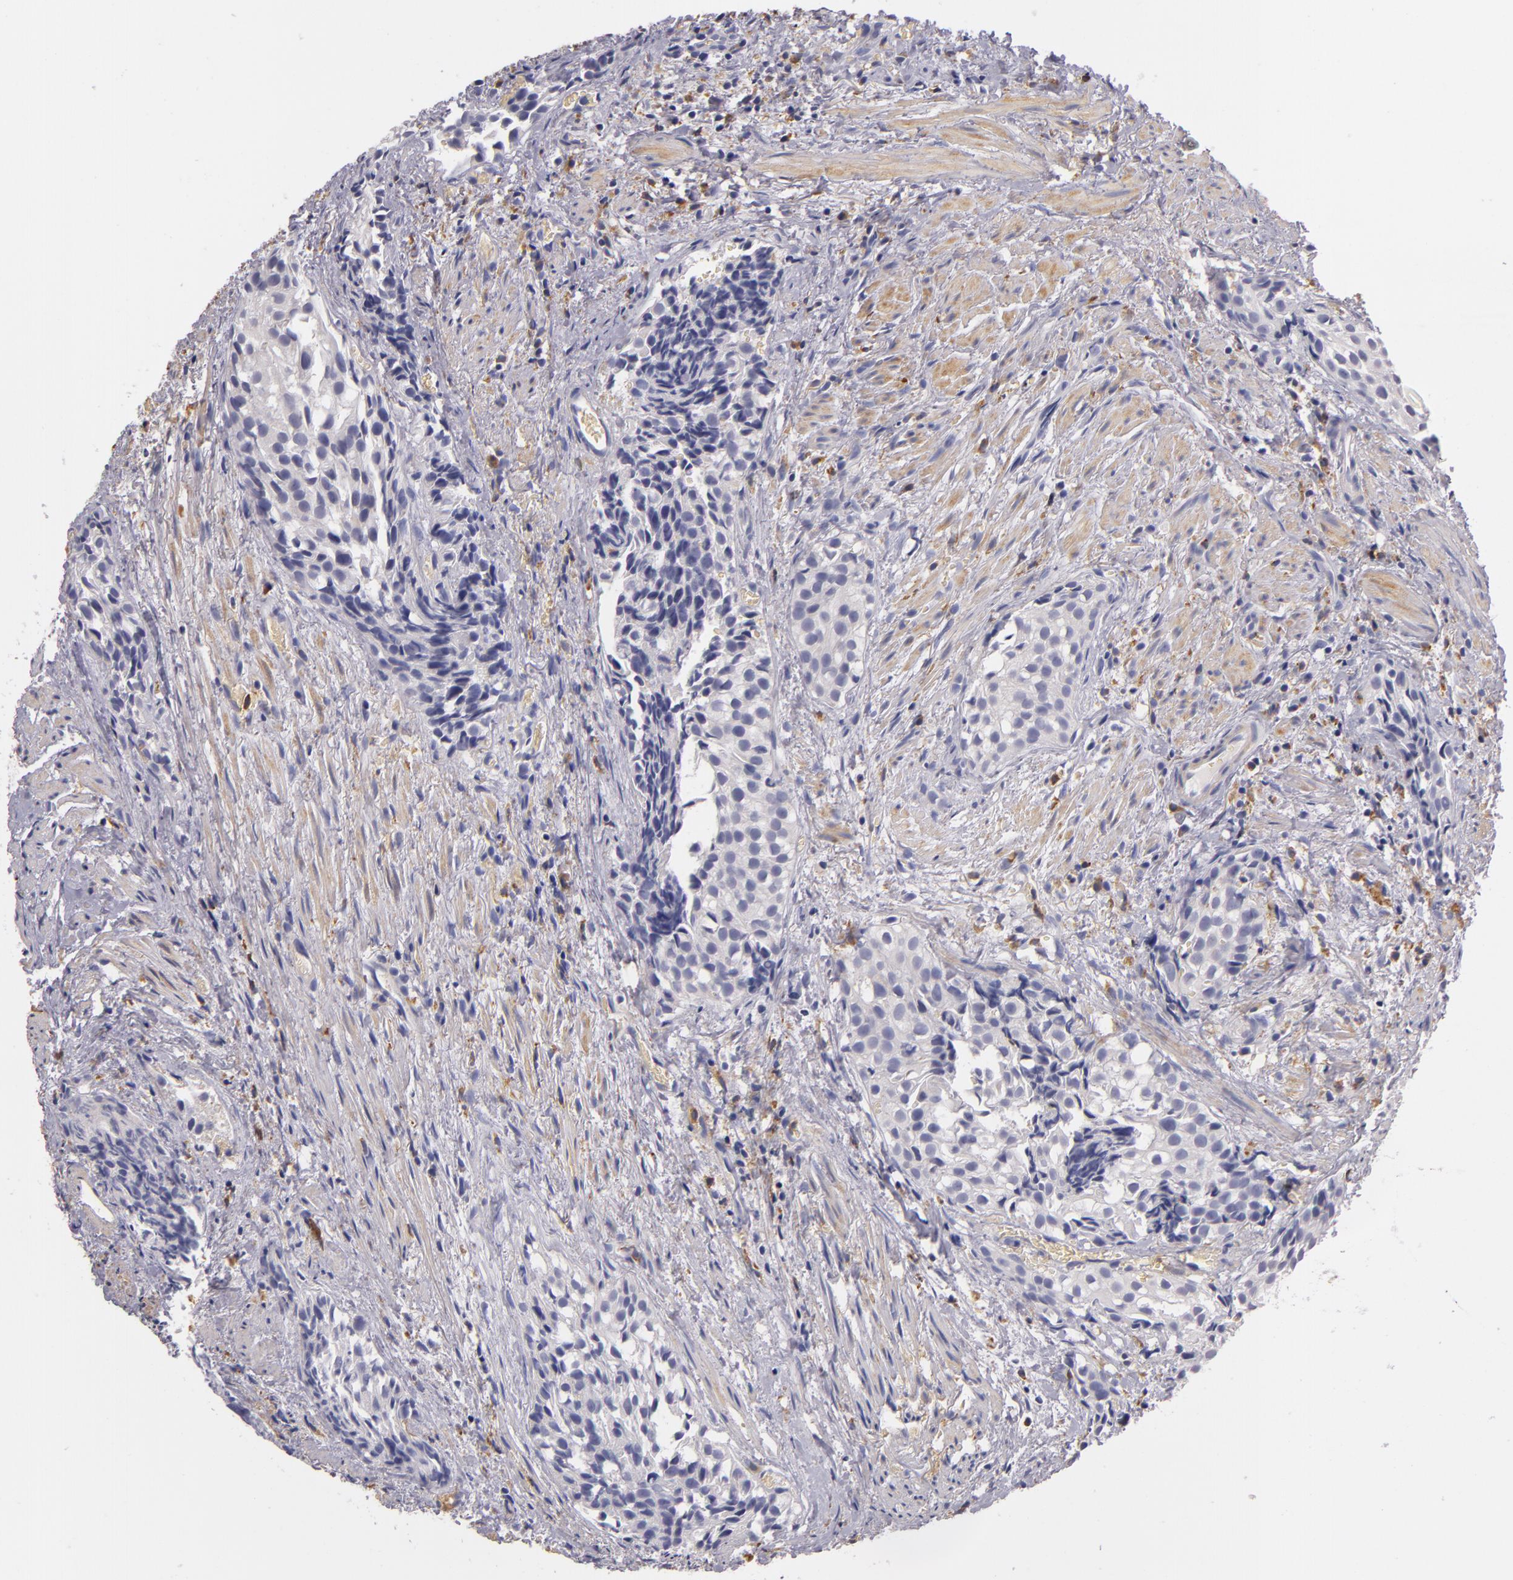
{"staining": {"intensity": "negative", "quantity": "none", "location": "none"}, "tissue": "urothelial cancer", "cell_type": "Tumor cells", "image_type": "cancer", "snomed": [{"axis": "morphology", "description": "Urothelial carcinoma, High grade"}, {"axis": "topography", "description": "Urinary bladder"}], "caption": "Immunohistochemical staining of human high-grade urothelial carcinoma shows no significant positivity in tumor cells.", "gene": "TLR8", "patient": {"sex": "female", "age": 78}}